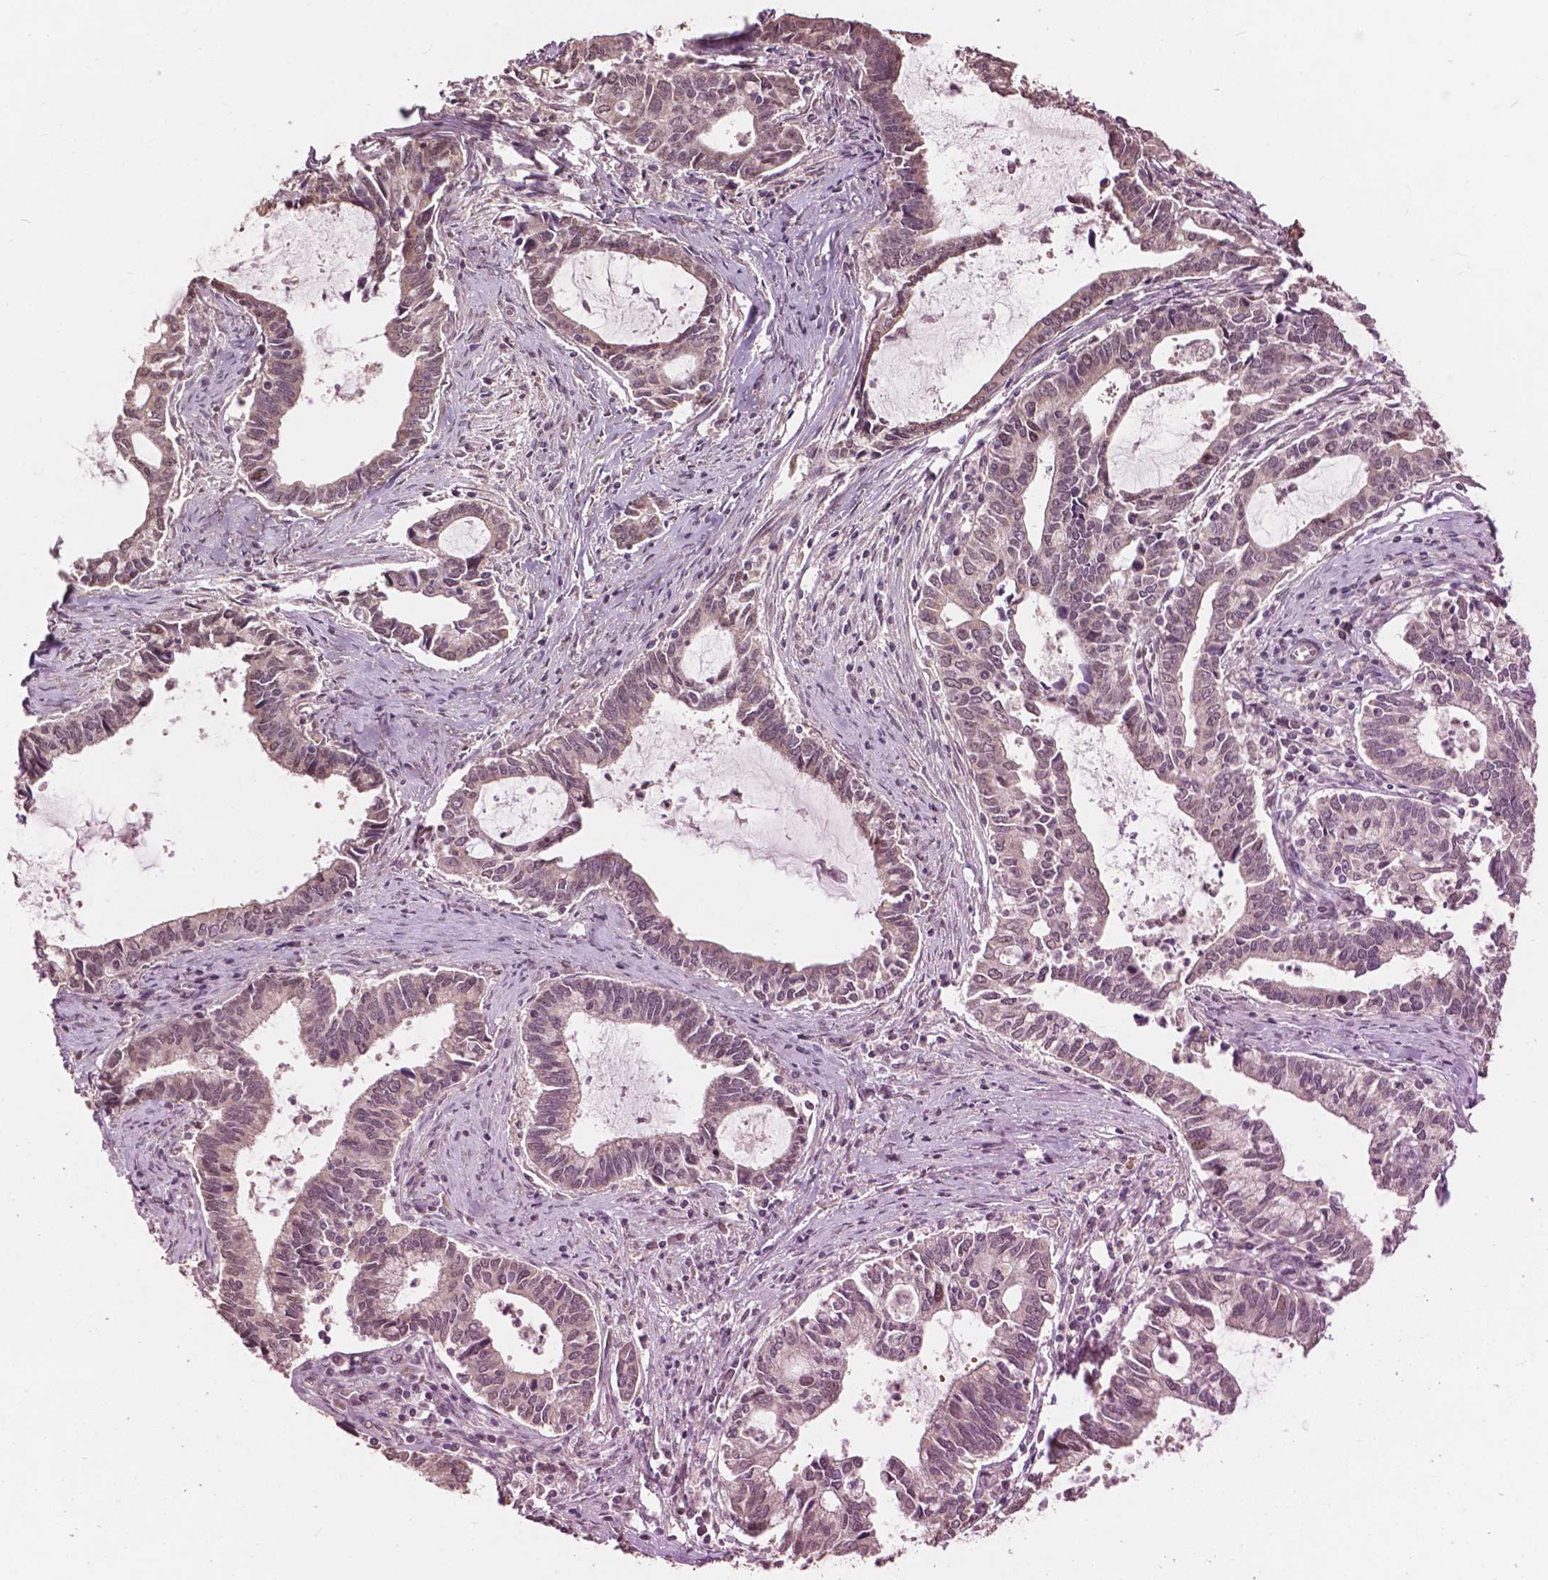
{"staining": {"intensity": "weak", "quantity": ">75%", "location": "cytoplasmic/membranous"}, "tissue": "cervical cancer", "cell_type": "Tumor cells", "image_type": "cancer", "snomed": [{"axis": "morphology", "description": "Adenocarcinoma, NOS"}, {"axis": "topography", "description": "Cervix"}], "caption": "DAB immunohistochemical staining of human cervical cancer demonstrates weak cytoplasmic/membranous protein staining in about >75% of tumor cells.", "gene": "GLRA2", "patient": {"sex": "female", "age": 42}}